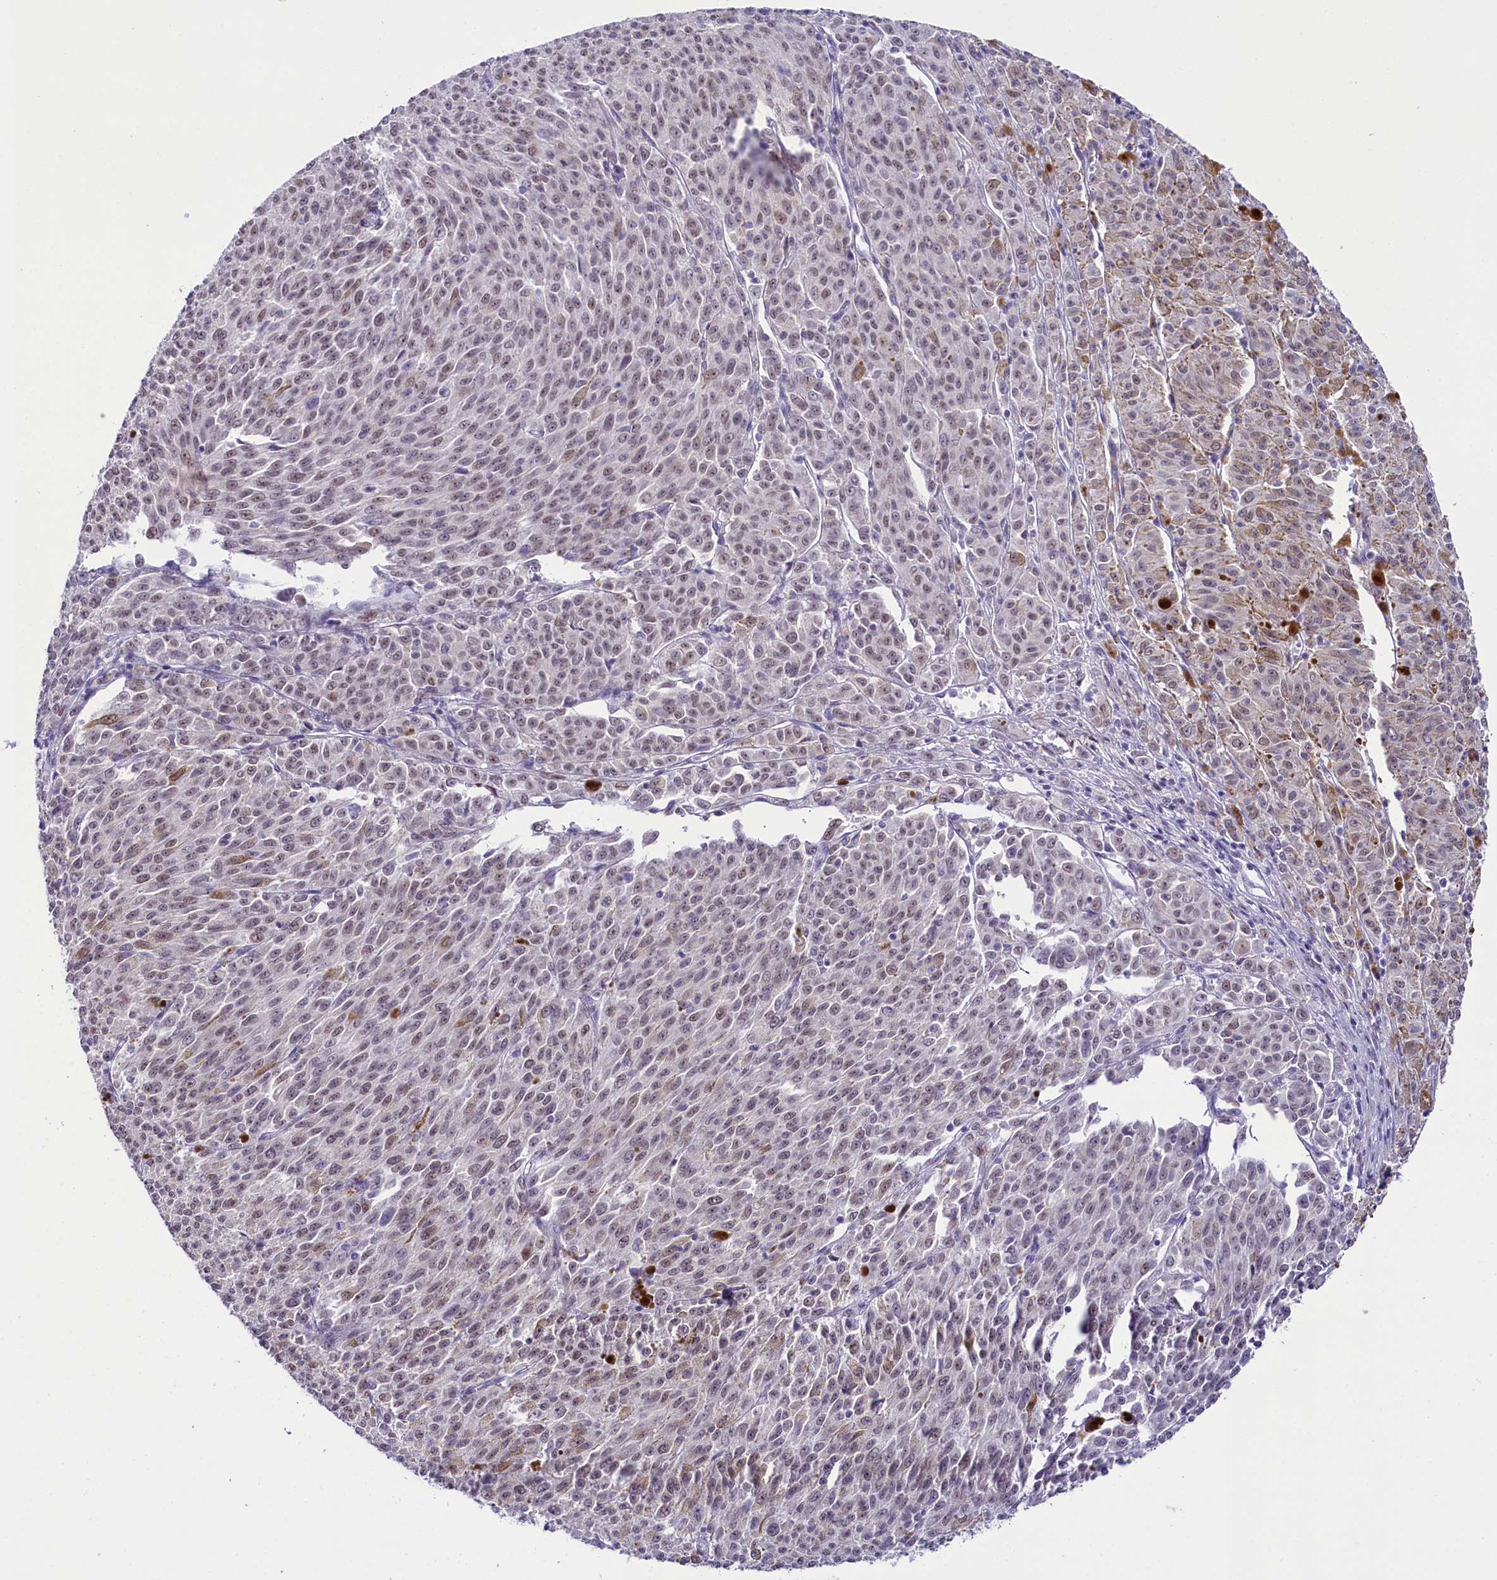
{"staining": {"intensity": "weak", "quantity": "25%-75%", "location": "nuclear"}, "tissue": "melanoma", "cell_type": "Tumor cells", "image_type": "cancer", "snomed": [{"axis": "morphology", "description": "Malignant melanoma, NOS"}, {"axis": "topography", "description": "Skin"}], "caption": "High-magnification brightfield microscopy of melanoma stained with DAB (brown) and counterstained with hematoxylin (blue). tumor cells exhibit weak nuclear positivity is seen in about25%-75% of cells. (DAB (3,3'-diaminobenzidine) IHC with brightfield microscopy, high magnification).", "gene": "OSGEP", "patient": {"sex": "female", "age": 52}}